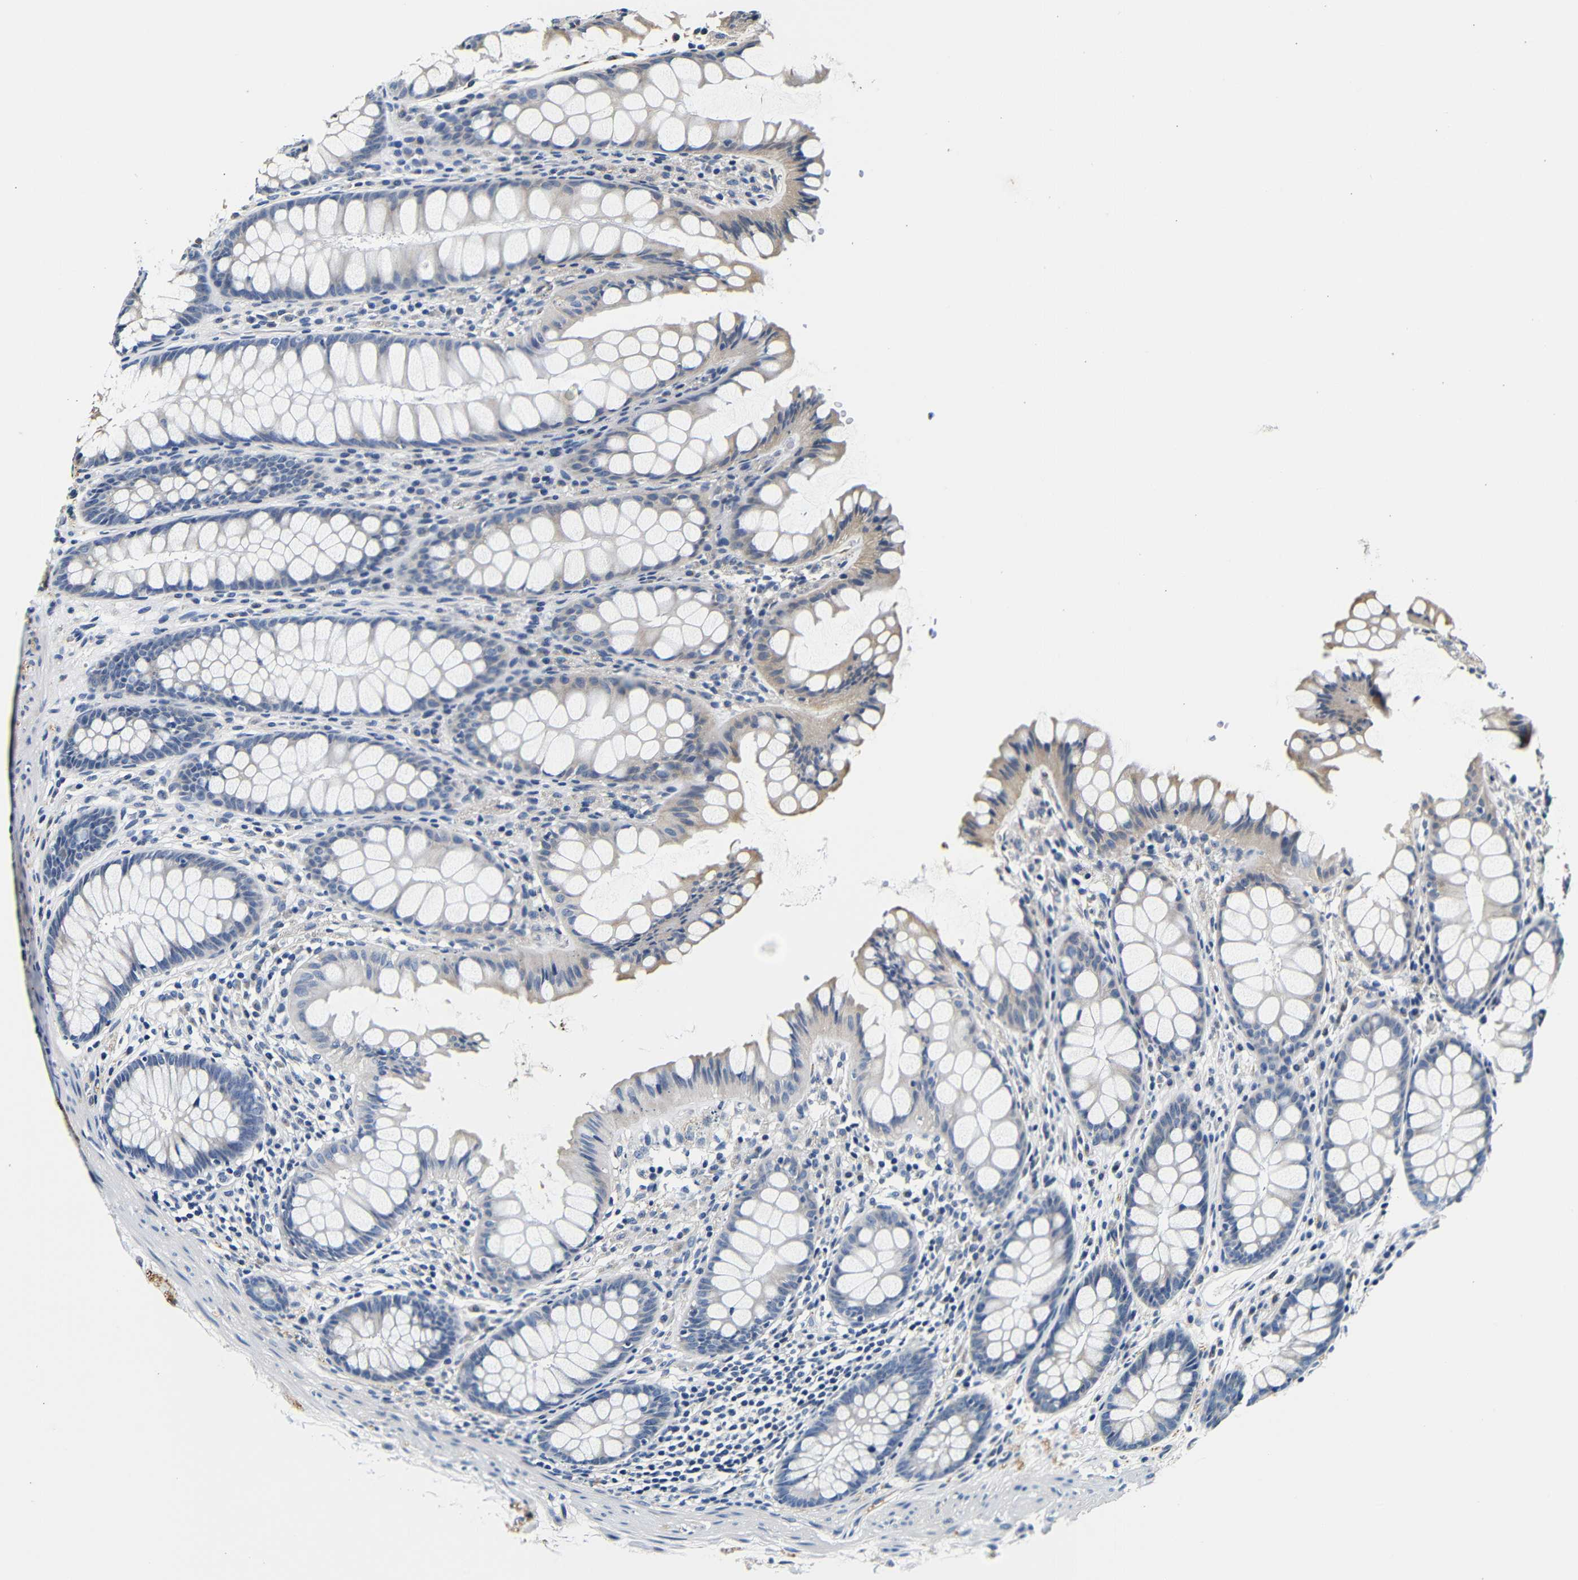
{"staining": {"intensity": "negative", "quantity": "none", "location": "none"}, "tissue": "colon", "cell_type": "Endothelial cells", "image_type": "normal", "snomed": [{"axis": "morphology", "description": "Normal tissue, NOS"}, {"axis": "topography", "description": "Colon"}], "caption": "The immunohistochemistry image has no significant staining in endothelial cells of colon.", "gene": "GP1BA", "patient": {"sex": "female", "age": 55}}